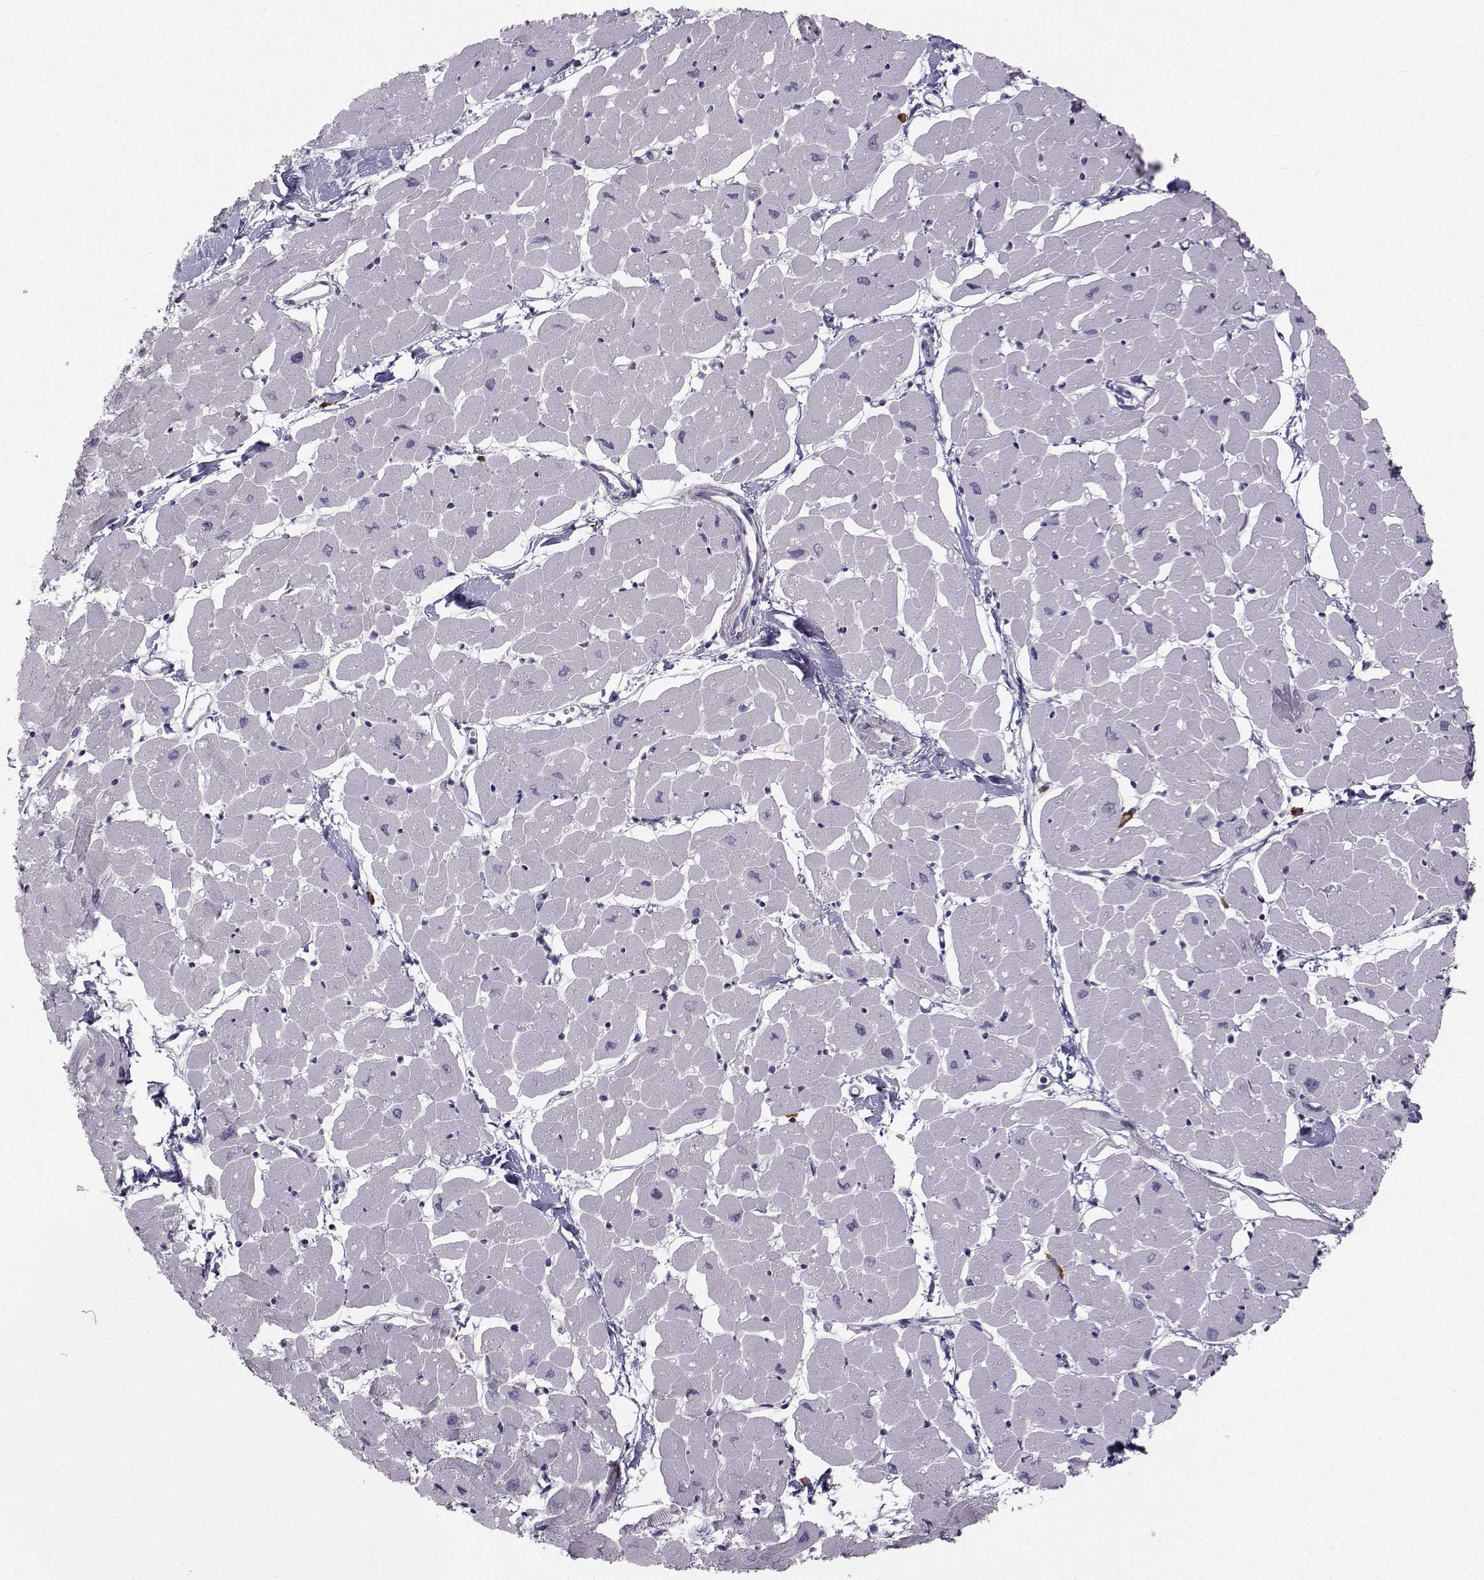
{"staining": {"intensity": "negative", "quantity": "none", "location": "none"}, "tissue": "heart muscle", "cell_type": "Cardiomyocytes", "image_type": "normal", "snomed": [{"axis": "morphology", "description": "Normal tissue, NOS"}, {"axis": "topography", "description": "Heart"}], "caption": "The photomicrograph exhibits no significant staining in cardiomyocytes of heart muscle.", "gene": "LRP8", "patient": {"sex": "male", "age": 57}}